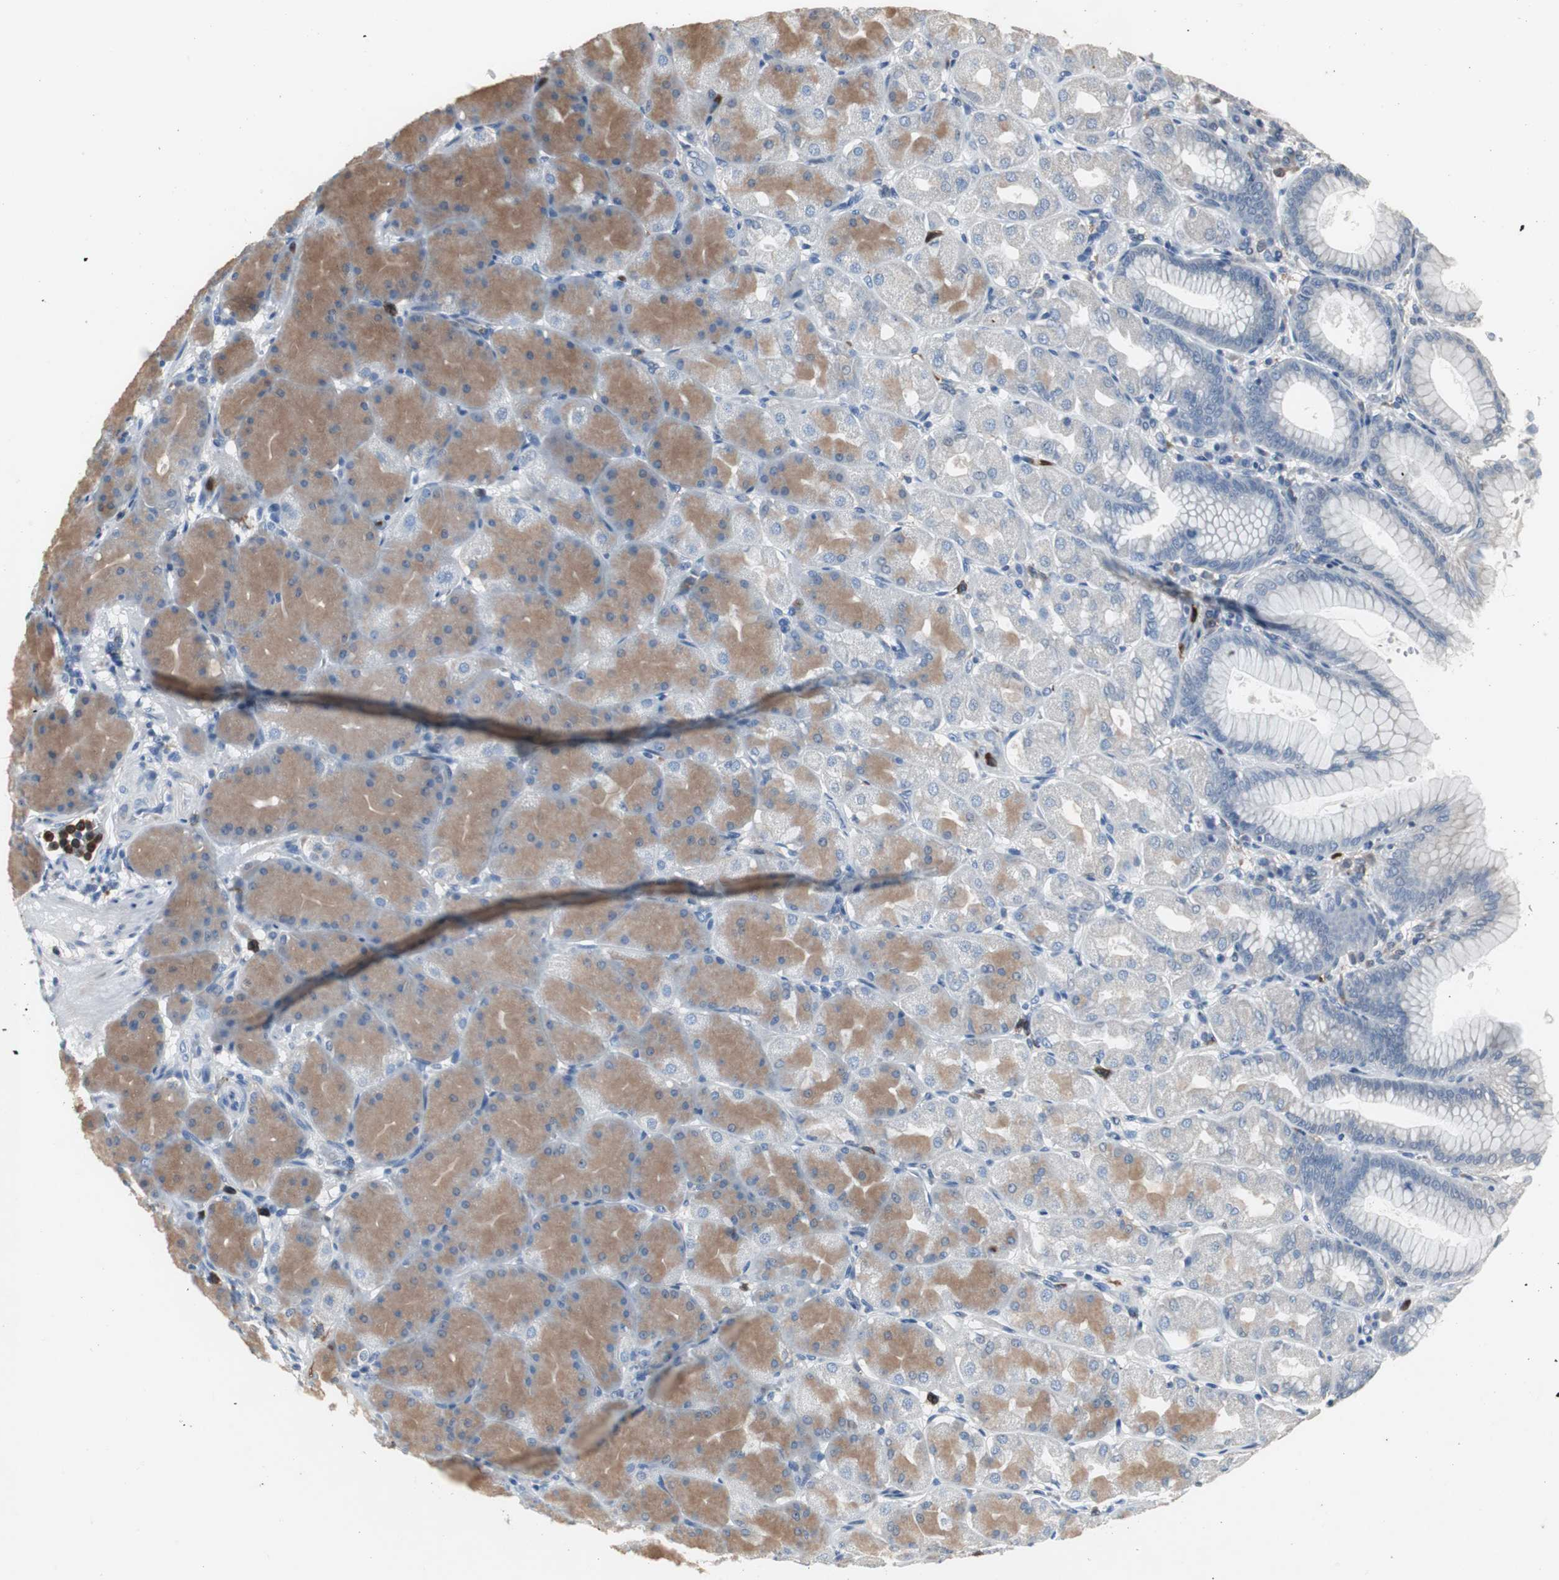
{"staining": {"intensity": "moderate", "quantity": "25%-75%", "location": "cytoplasmic/membranous"}, "tissue": "stomach", "cell_type": "Glandular cells", "image_type": "normal", "snomed": [{"axis": "morphology", "description": "Normal tissue, NOS"}, {"axis": "topography", "description": "Stomach, upper"}], "caption": "Immunohistochemistry image of benign stomach: human stomach stained using immunohistochemistry displays medium levels of moderate protein expression localized specifically in the cytoplasmic/membranous of glandular cells, appearing as a cytoplasmic/membranous brown color.", "gene": "NCF2", "patient": {"sex": "female", "age": 56}}